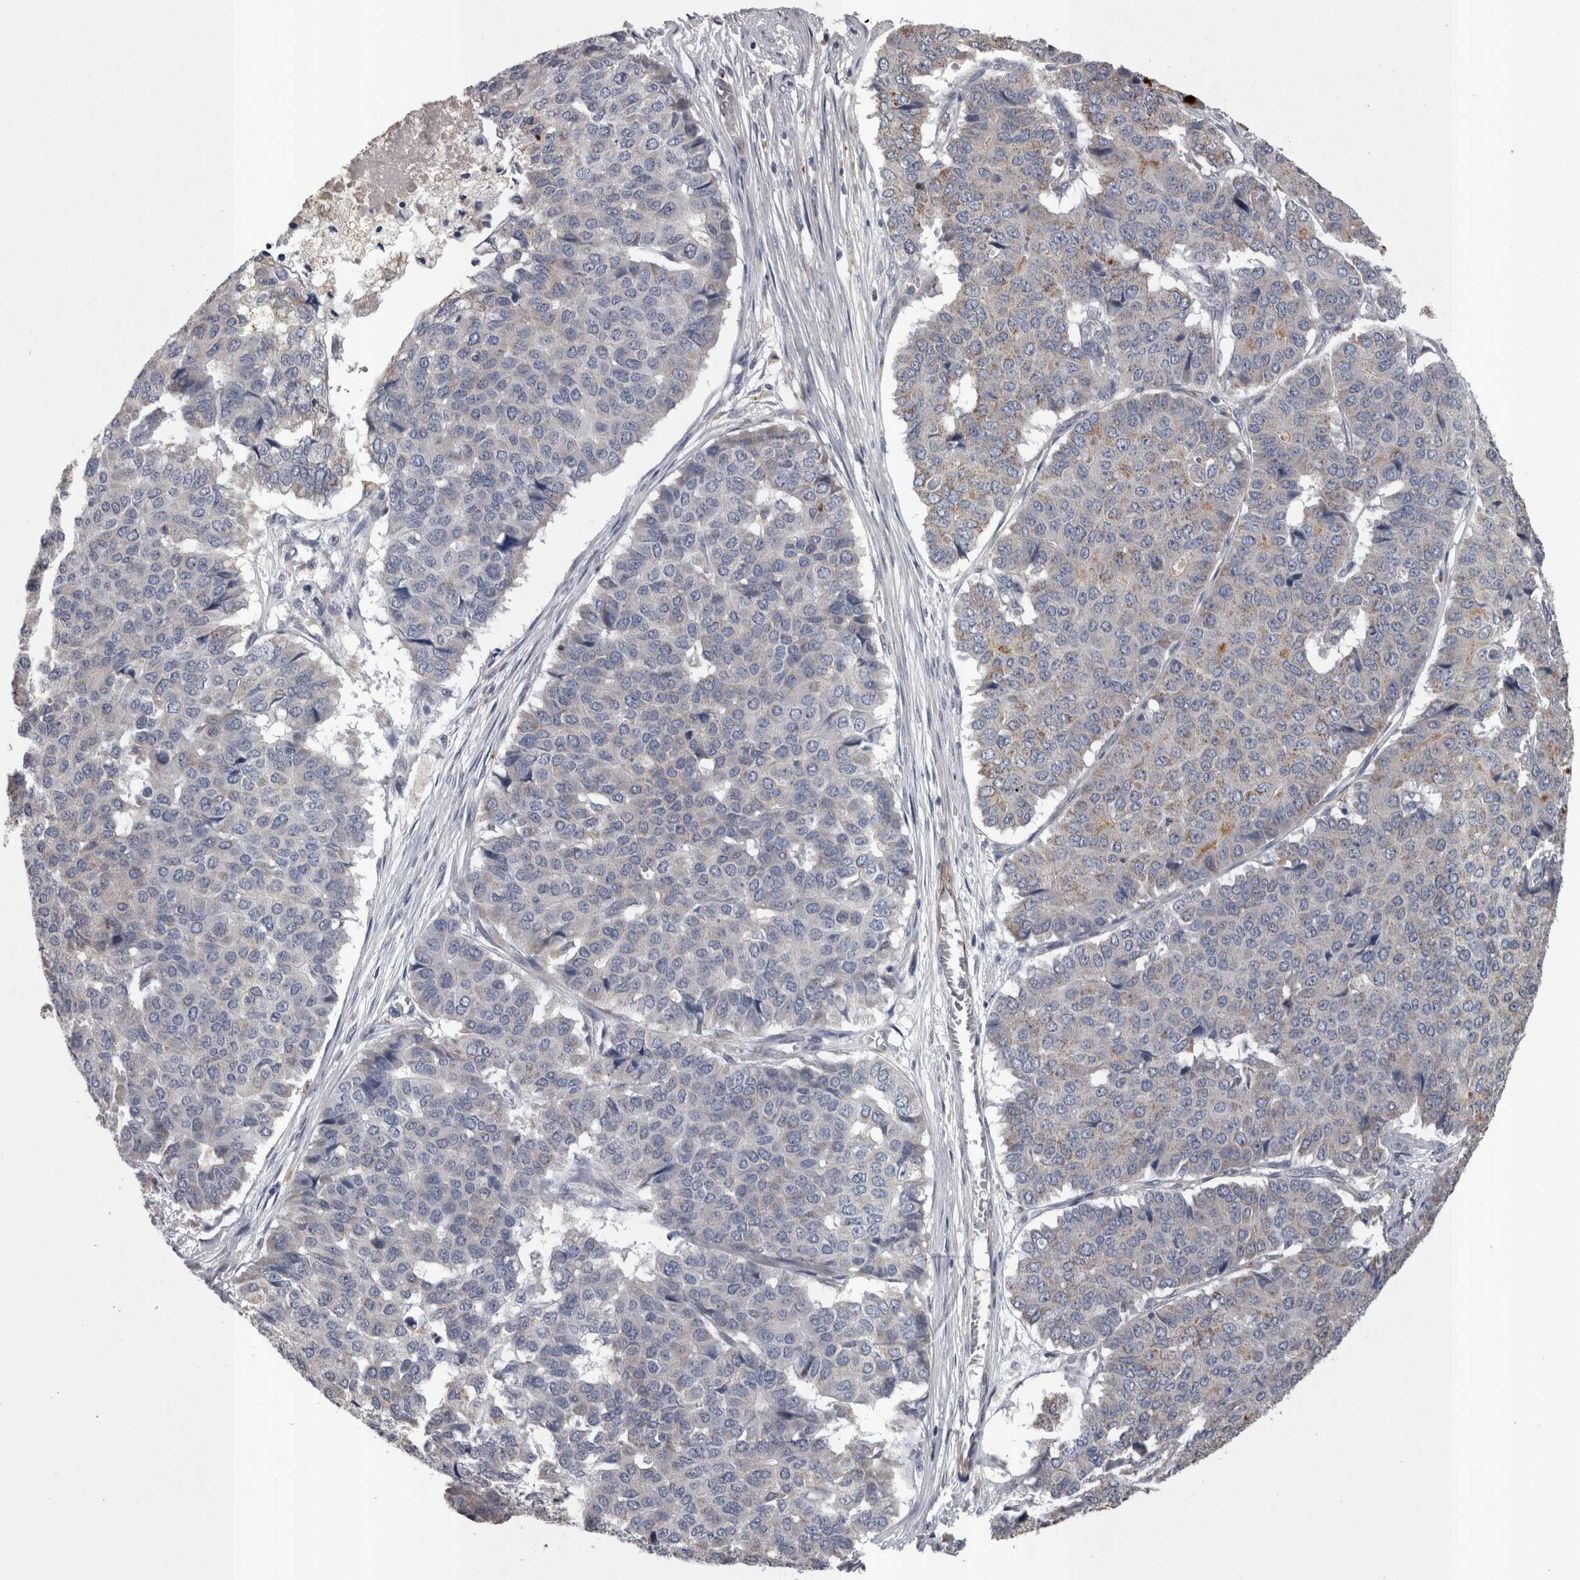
{"staining": {"intensity": "weak", "quantity": "<25%", "location": "cytoplasmic/membranous"}, "tissue": "pancreatic cancer", "cell_type": "Tumor cells", "image_type": "cancer", "snomed": [{"axis": "morphology", "description": "Adenocarcinoma, NOS"}, {"axis": "topography", "description": "Pancreas"}], "caption": "Immunohistochemical staining of pancreatic cancer reveals no significant staining in tumor cells.", "gene": "STC1", "patient": {"sex": "male", "age": 50}}